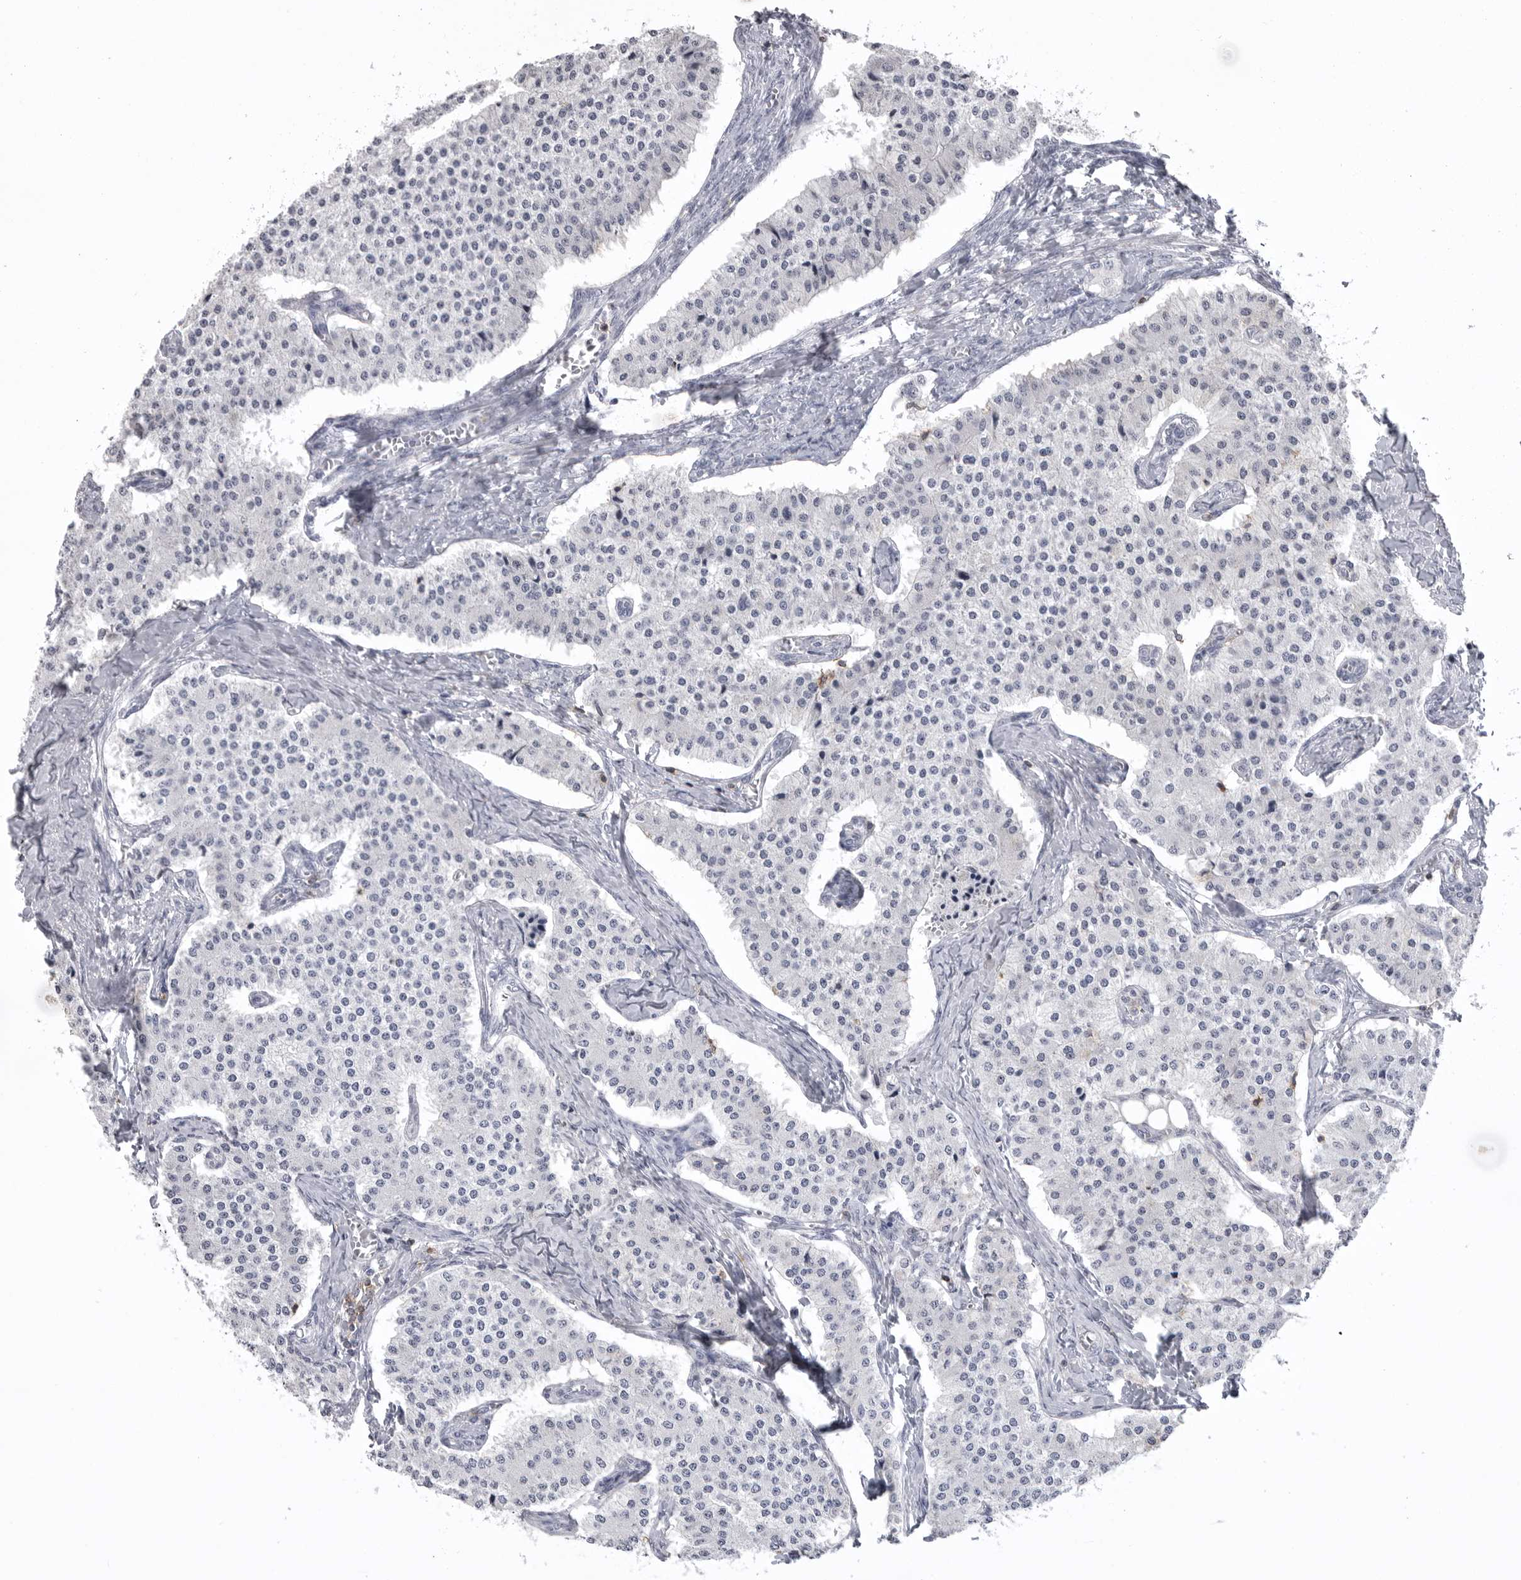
{"staining": {"intensity": "negative", "quantity": "none", "location": "none"}, "tissue": "carcinoid", "cell_type": "Tumor cells", "image_type": "cancer", "snomed": [{"axis": "morphology", "description": "Carcinoid, malignant, NOS"}, {"axis": "topography", "description": "Colon"}], "caption": "A photomicrograph of carcinoid stained for a protein reveals no brown staining in tumor cells. (DAB IHC with hematoxylin counter stain).", "gene": "ITGAL", "patient": {"sex": "female", "age": 52}}